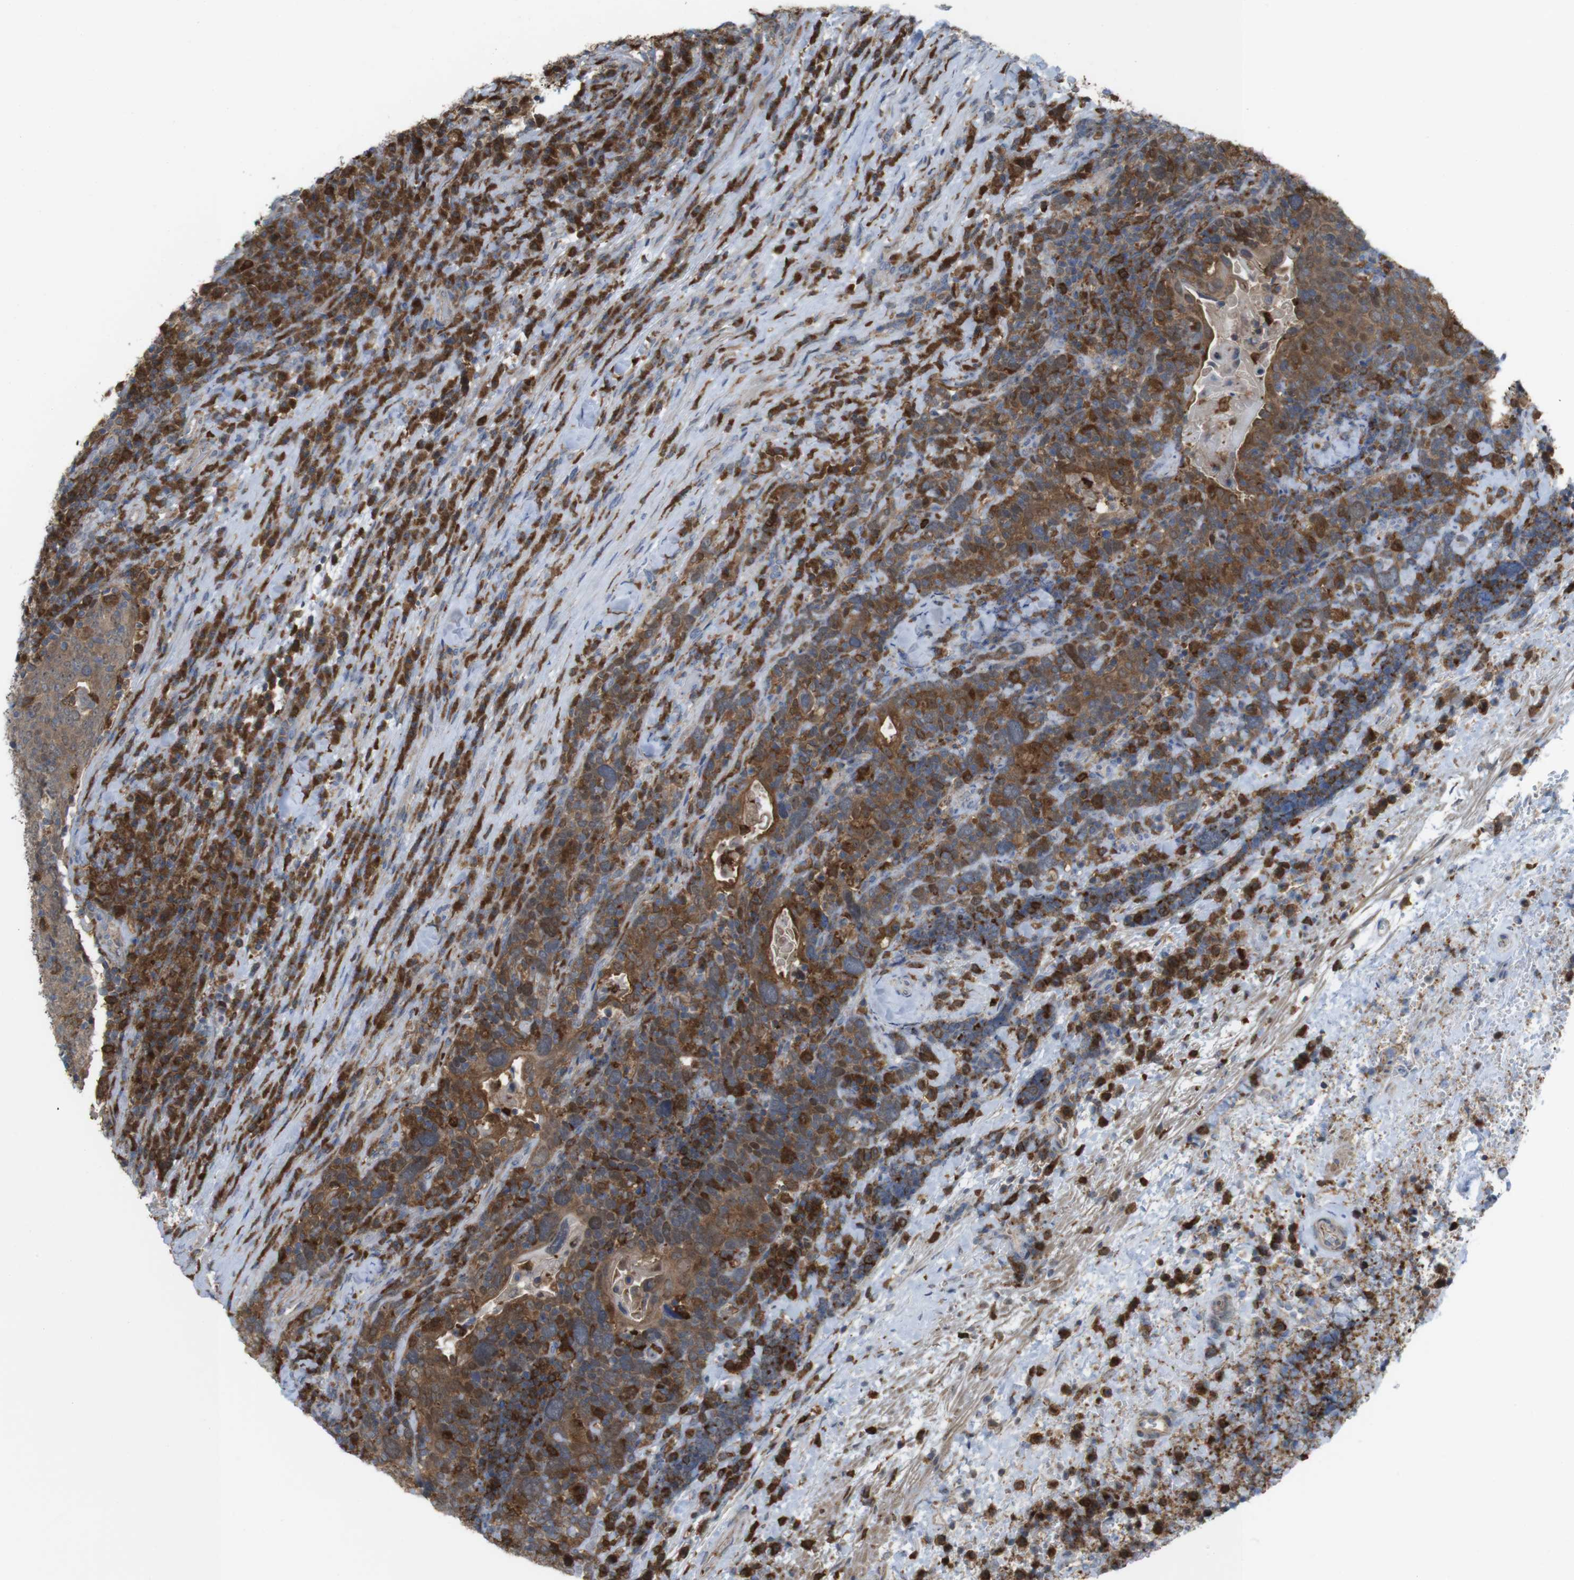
{"staining": {"intensity": "moderate", "quantity": ">75%", "location": "cytoplasmic/membranous"}, "tissue": "head and neck cancer", "cell_type": "Tumor cells", "image_type": "cancer", "snomed": [{"axis": "morphology", "description": "Squamous cell carcinoma, NOS"}, {"axis": "morphology", "description": "Squamous cell carcinoma, metastatic, NOS"}, {"axis": "topography", "description": "Lymph node"}, {"axis": "topography", "description": "Head-Neck"}], "caption": "Squamous cell carcinoma (head and neck) tissue demonstrates moderate cytoplasmic/membranous positivity in about >75% of tumor cells, visualized by immunohistochemistry. Nuclei are stained in blue.", "gene": "PRKCD", "patient": {"sex": "male", "age": 62}}